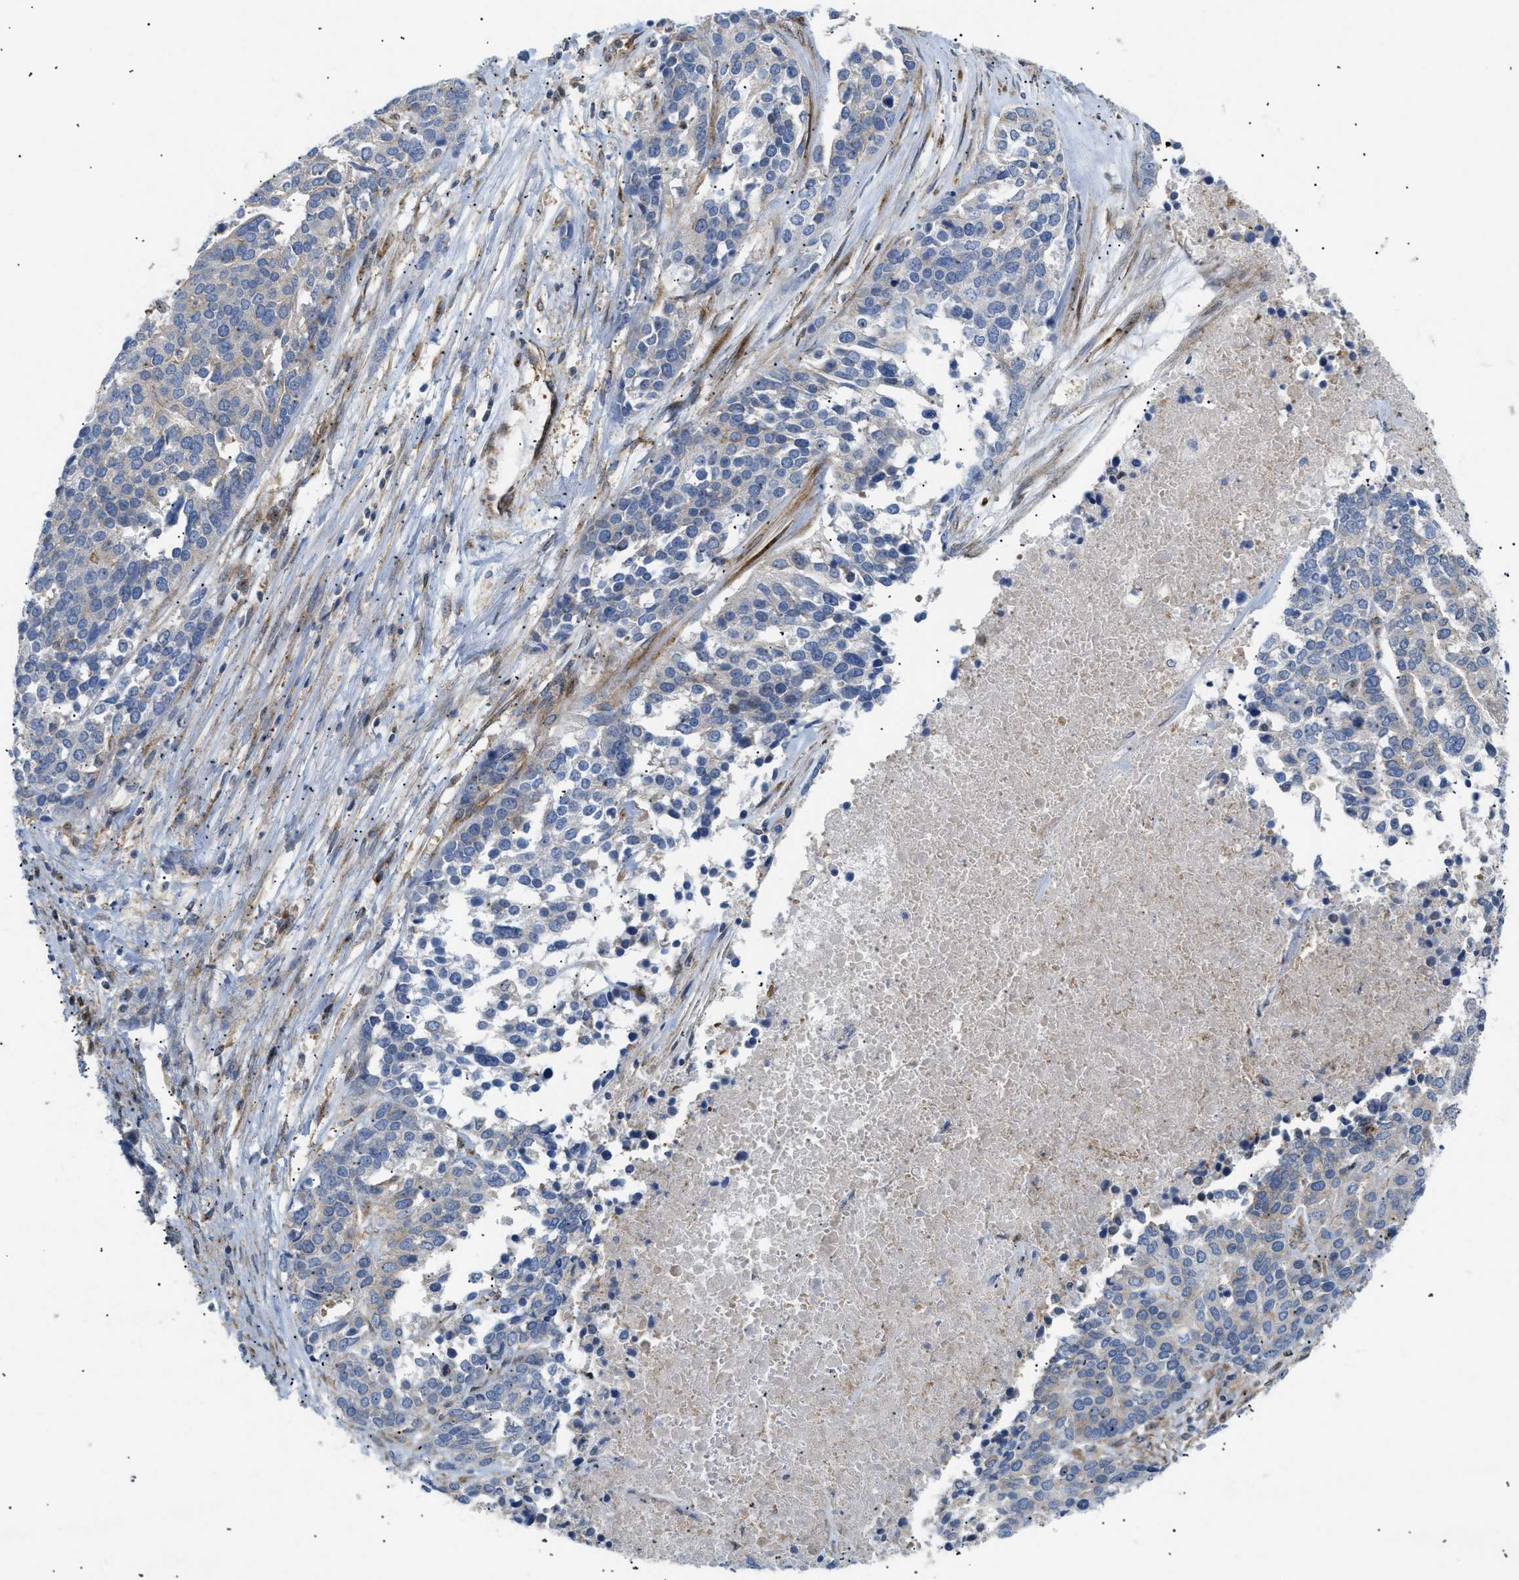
{"staining": {"intensity": "weak", "quantity": "<25%", "location": "cytoplasmic/membranous"}, "tissue": "ovarian cancer", "cell_type": "Tumor cells", "image_type": "cancer", "snomed": [{"axis": "morphology", "description": "Cystadenocarcinoma, serous, NOS"}, {"axis": "topography", "description": "Ovary"}], "caption": "Photomicrograph shows no protein positivity in tumor cells of ovarian cancer (serous cystadenocarcinoma) tissue. (DAB (3,3'-diaminobenzidine) IHC, high magnification).", "gene": "DCTN4", "patient": {"sex": "female", "age": 44}}